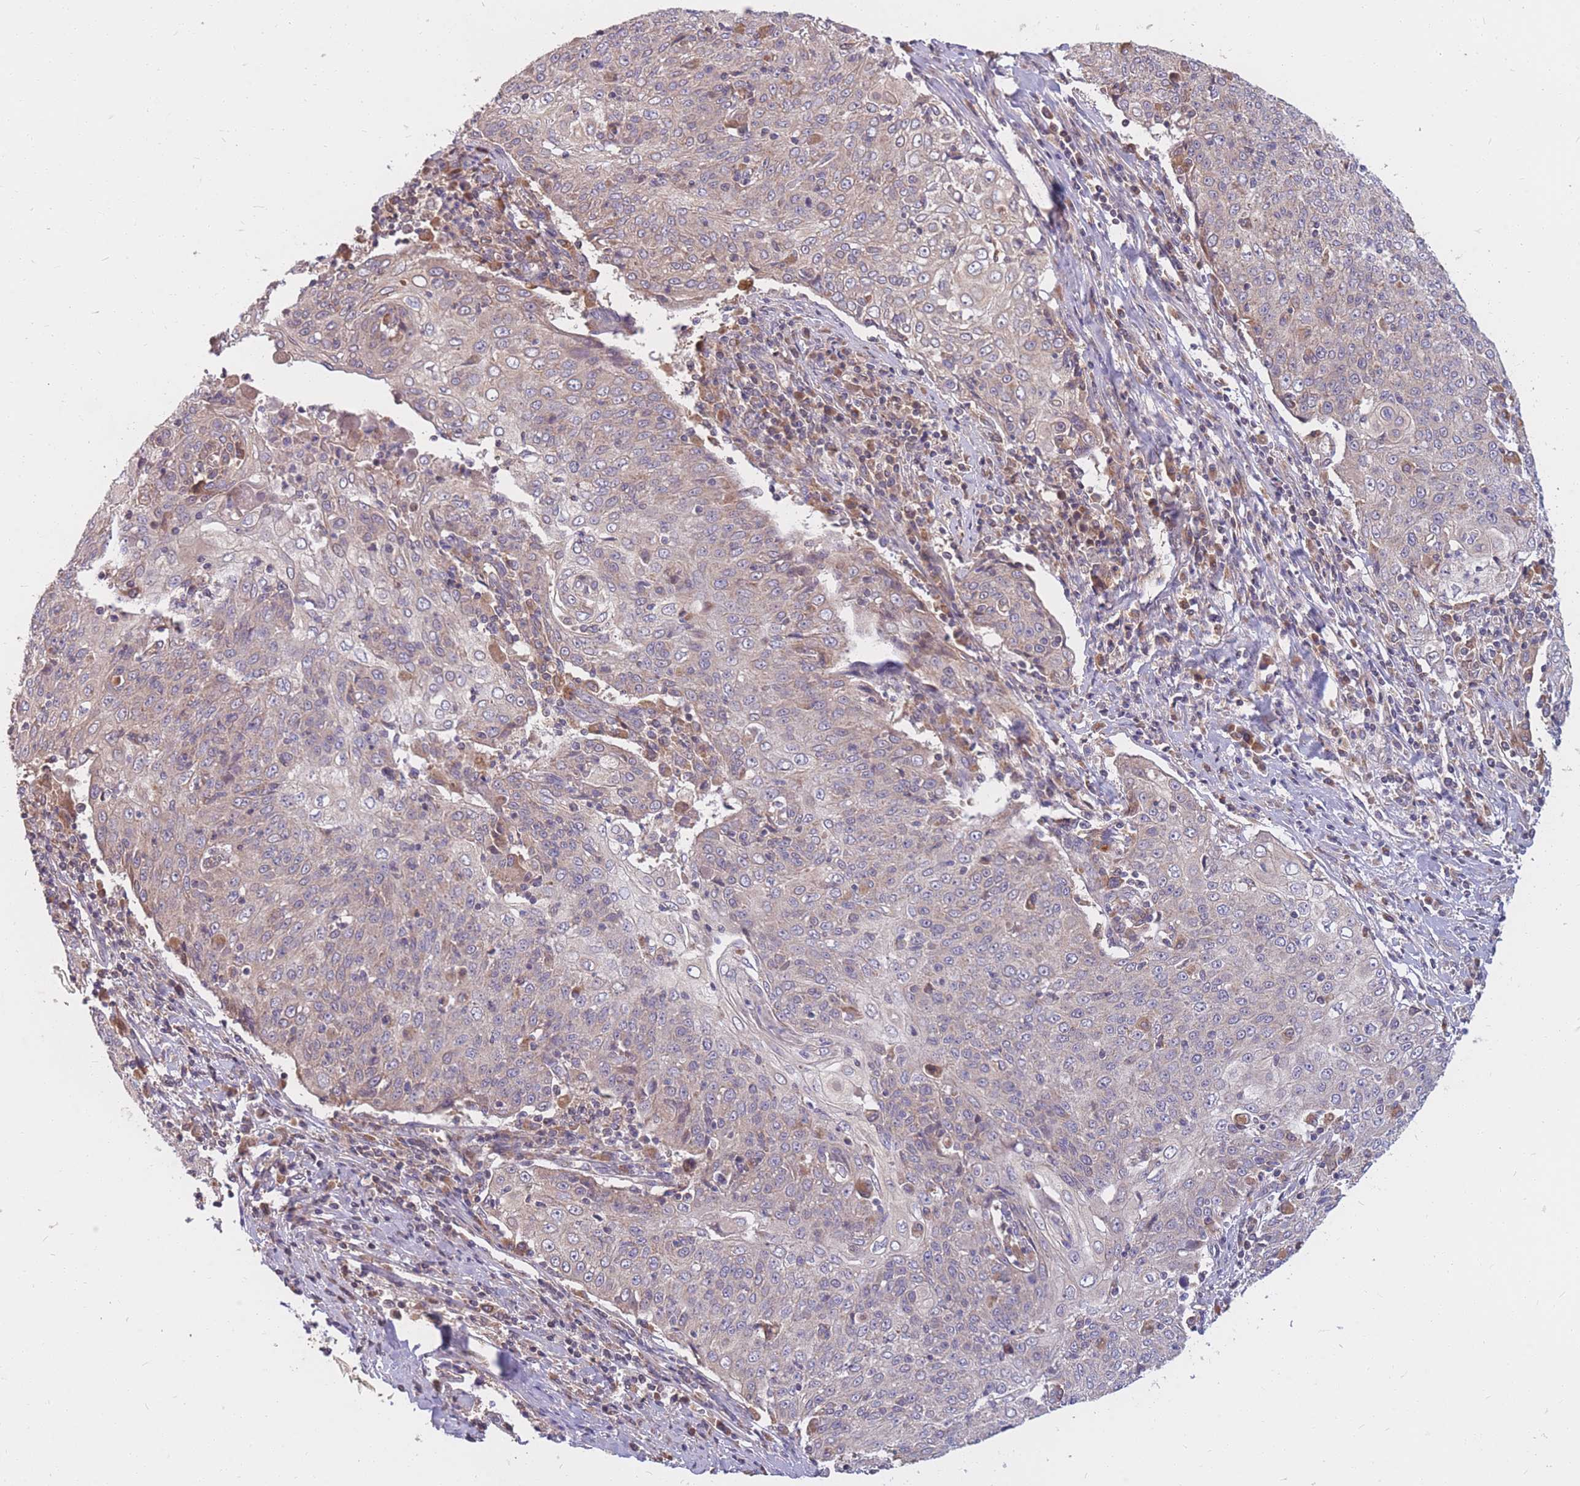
{"staining": {"intensity": "weak", "quantity": "25%-75%", "location": "cytoplasmic/membranous"}, "tissue": "cervical cancer", "cell_type": "Tumor cells", "image_type": "cancer", "snomed": [{"axis": "morphology", "description": "Squamous cell carcinoma, NOS"}, {"axis": "topography", "description": "Cervix"}], "caption": "Human cervical cancer (squamous cell carcinoma) stained for a protein (brown) shows weak cytoplasmic/membranous positive staining in approximately 25%-75% of tumor cells.", "gene": "PTPMT1", "patient": {"sex": "female", "age": 48}}